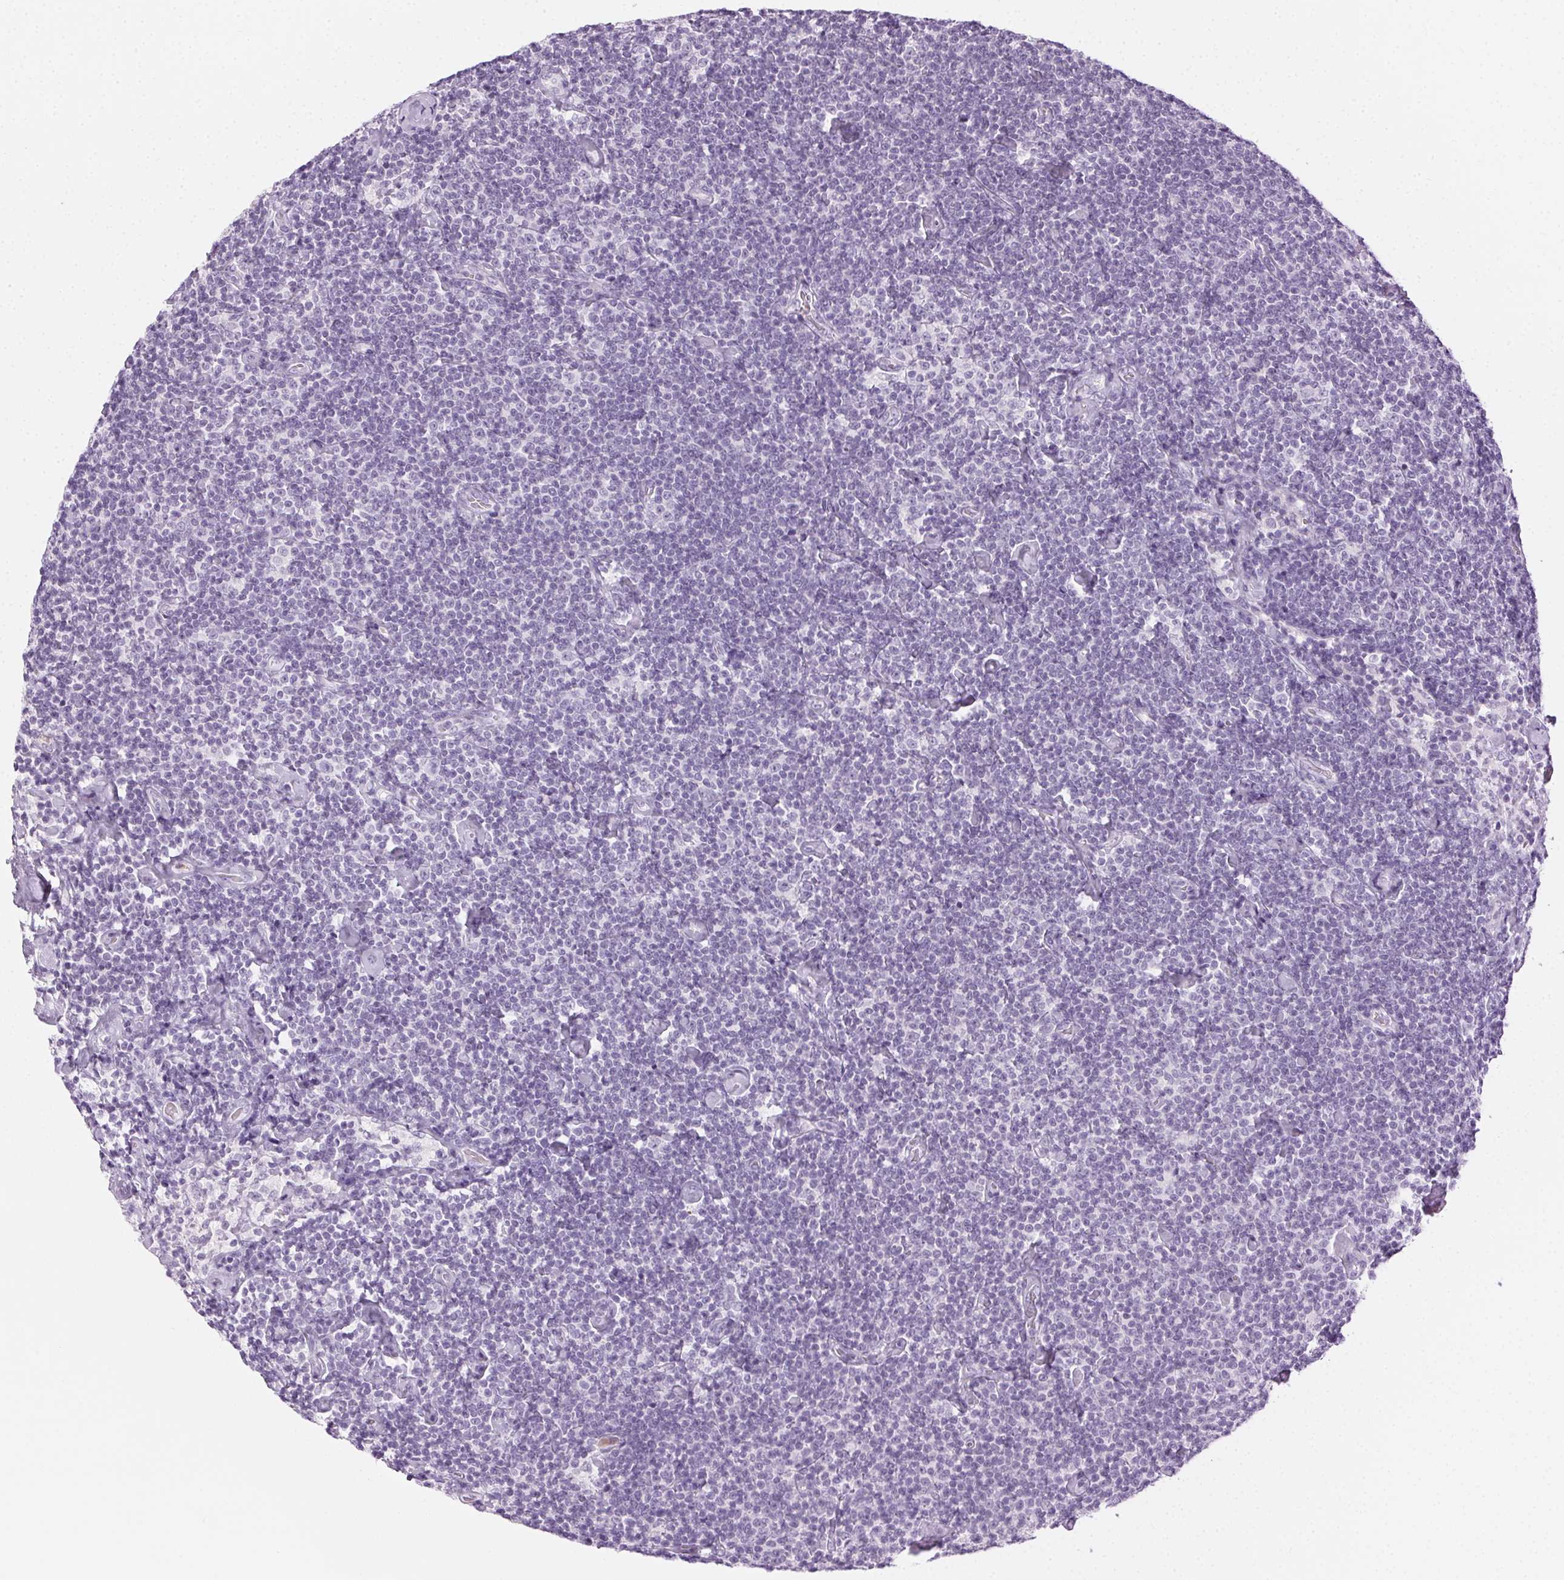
{"staining": {"intensity": "negative", "quantity": "none", "location": "none"}, "tissue": "lymphoma", "cell_type": "Tumor cells", "image_type": "cancer", "snomed": [{"axis": "morphology", "description": "Malignant lymphoma, non-Hodgkin's type, Low grade"}, {"axis": "topography", "description": "Lymph node"}], "caption": "Immunohistochemical staining of low-grade malignant lymphoma, non-Hodgkin's type displays no significant staining in tumor cells.", "gene": "MPO", "patient": {"sex": "male", "age": 81}}